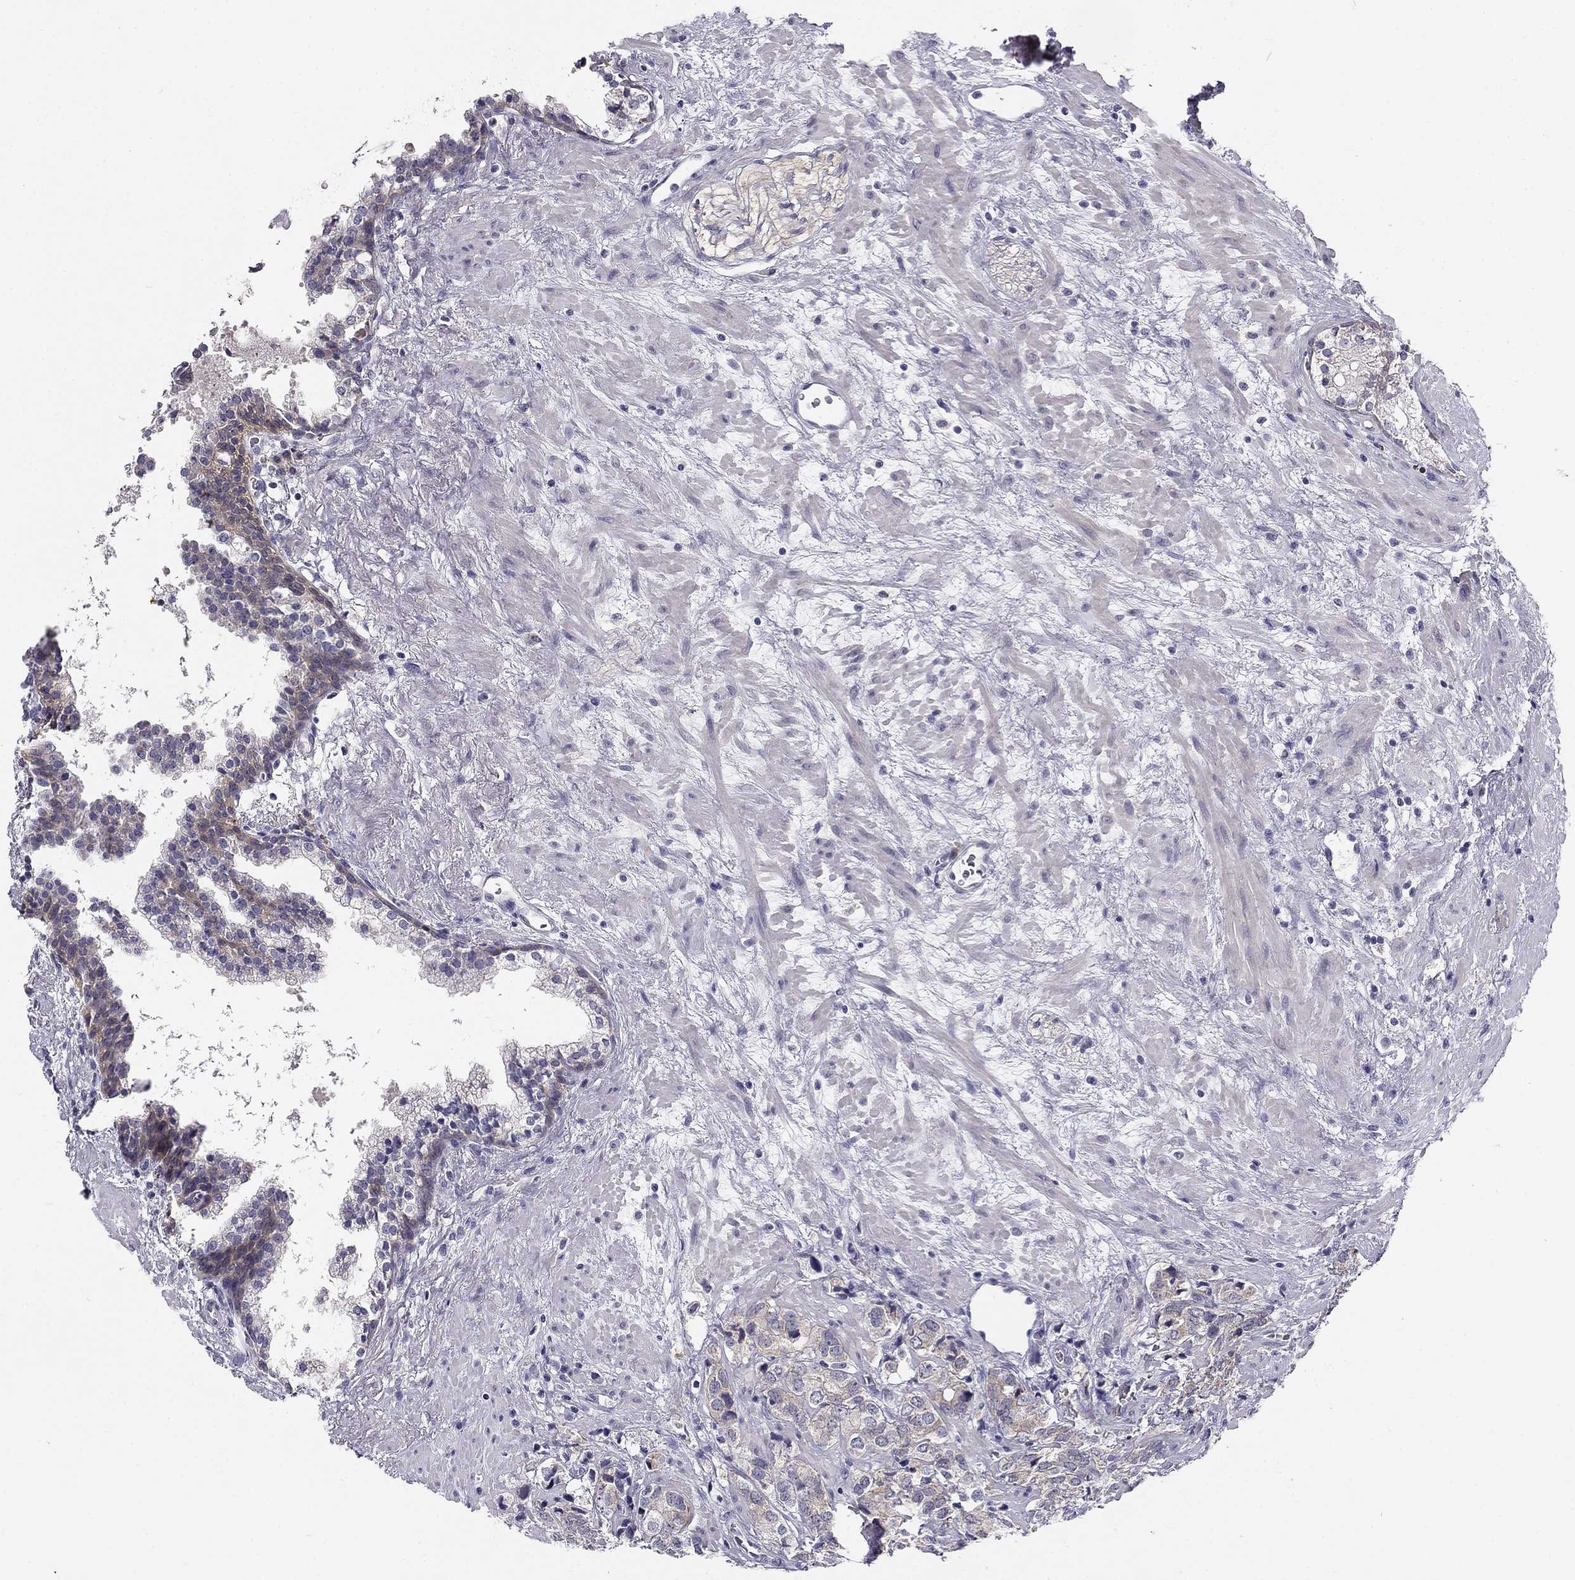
{"staining": {"intensity": "weak", "quantity": "<25%", "location": "cytoplasmic/membranous"}, "tissue": "prostate cancer", "cell_type": "Tumor cells", "image_type": "cancer", "snomed": [{"axis": "morphology", "description": "Adenocarcinoma, NOS"}, {"axis": "topography", "description": "Prostate and seminal vesicle, NOS"}], "caption": "IHC of human prostate cancer (adenocarcinoma) exhibits no positivity in tumor cells.", "gene": "CNR1", "patient": {"sex": "male", "age": 63}}